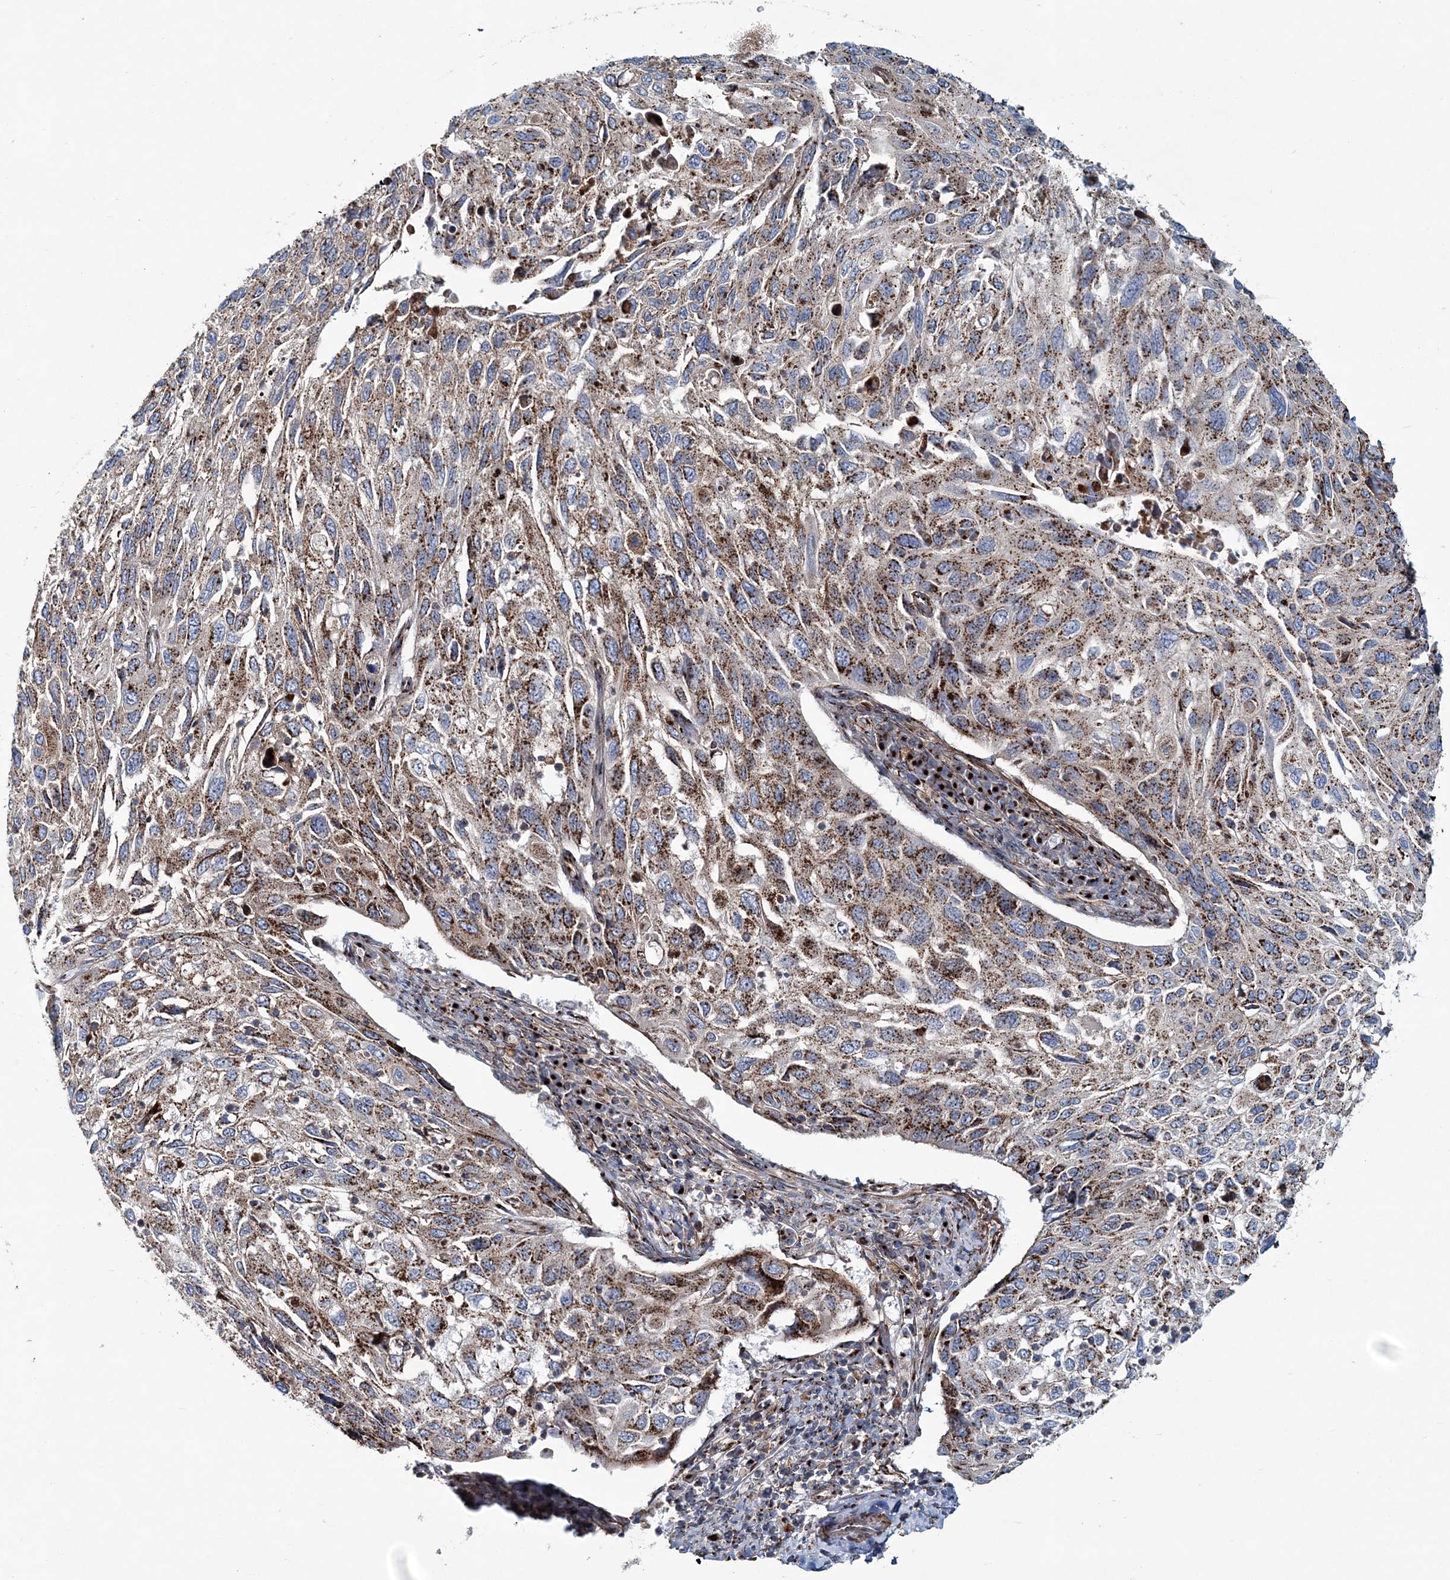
{"staining": {"intensity": "moderate", "quantity": ">75%", "location": "cytoplasmic/membranous"}, "tissue": "cervical cancer", "cell_type": "Tumor cells", "image_type": "cancer", "snomed": [{"axis": "morphology", "description": "Squamous cell carcinoma, NOS"}, {"axis": "topography", "description": "Cervix"}], "caption": "Human cervical cancer stained with a brown dye exhibits moderate cytoplasmic/membranous positive staining in approximately >75% of tumor cells.", "gene": "MAN1A2", "patient": {"sex": "female", "age": 70}}